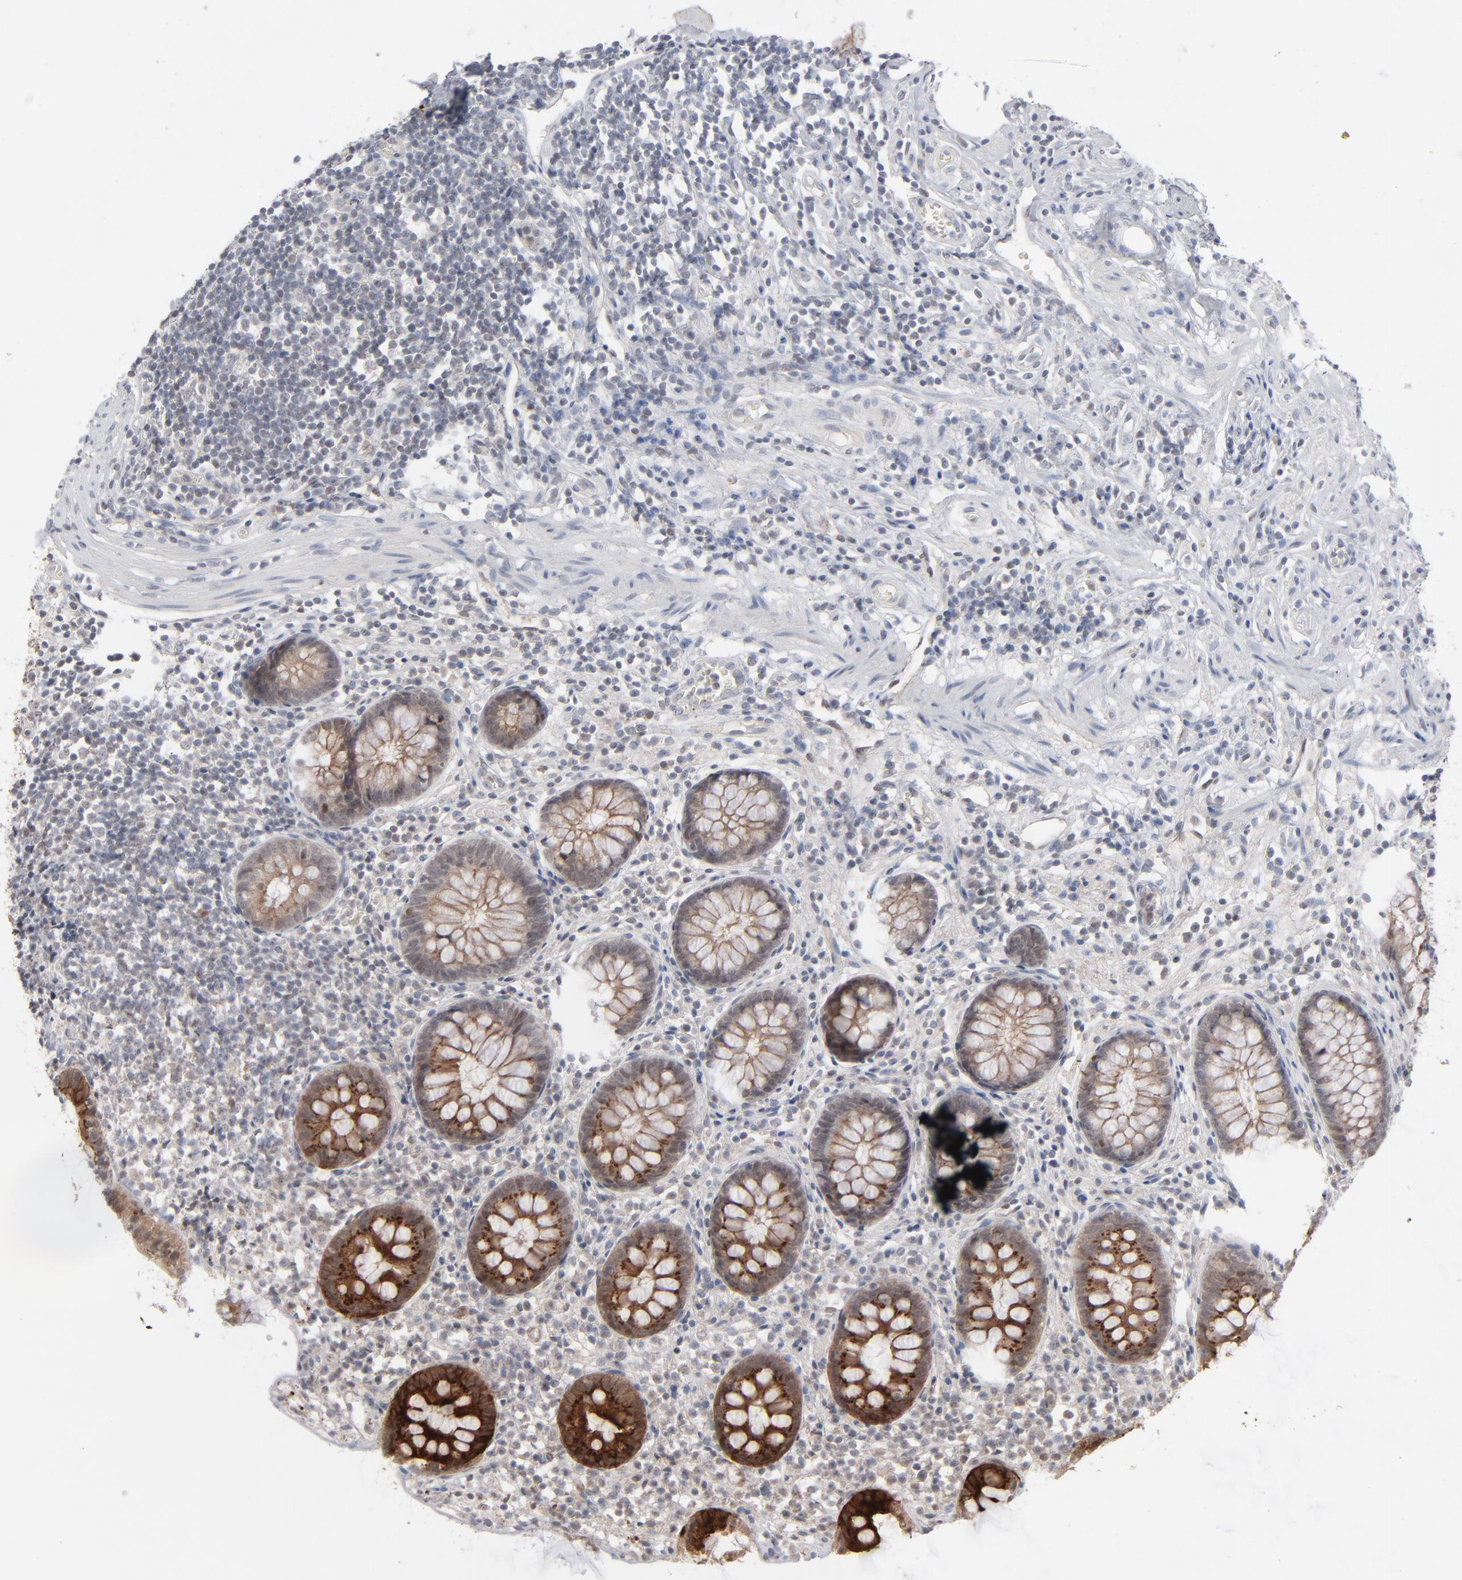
{"staining": {"intensity": "moderate", "quantity": ">75%", "location": "cytoplasmic/membranous"}, "tissue": "appendix", "cell_type": "Glandular cells", "image_type": "normal", "snomed": [{"axis": "morphology", "description": "Normal tissue, NOS"}, {"axis": "topography", "description": "Appendix"}], "caption": "Appendix stained with DAB immunohistochemistry displays medium levels of moderate cytoplasmic/membranous positivity in approximately >75% of glandular cells. The staining was performed using DAB (3,3'-diaminobenzidine) to visualize the protein expression in brown, while the nuclei were stained in blue with hematoxylin (Magnification: 20x).", "gene": "POF1B", "patient": {"sex": "male", "age": 38}}